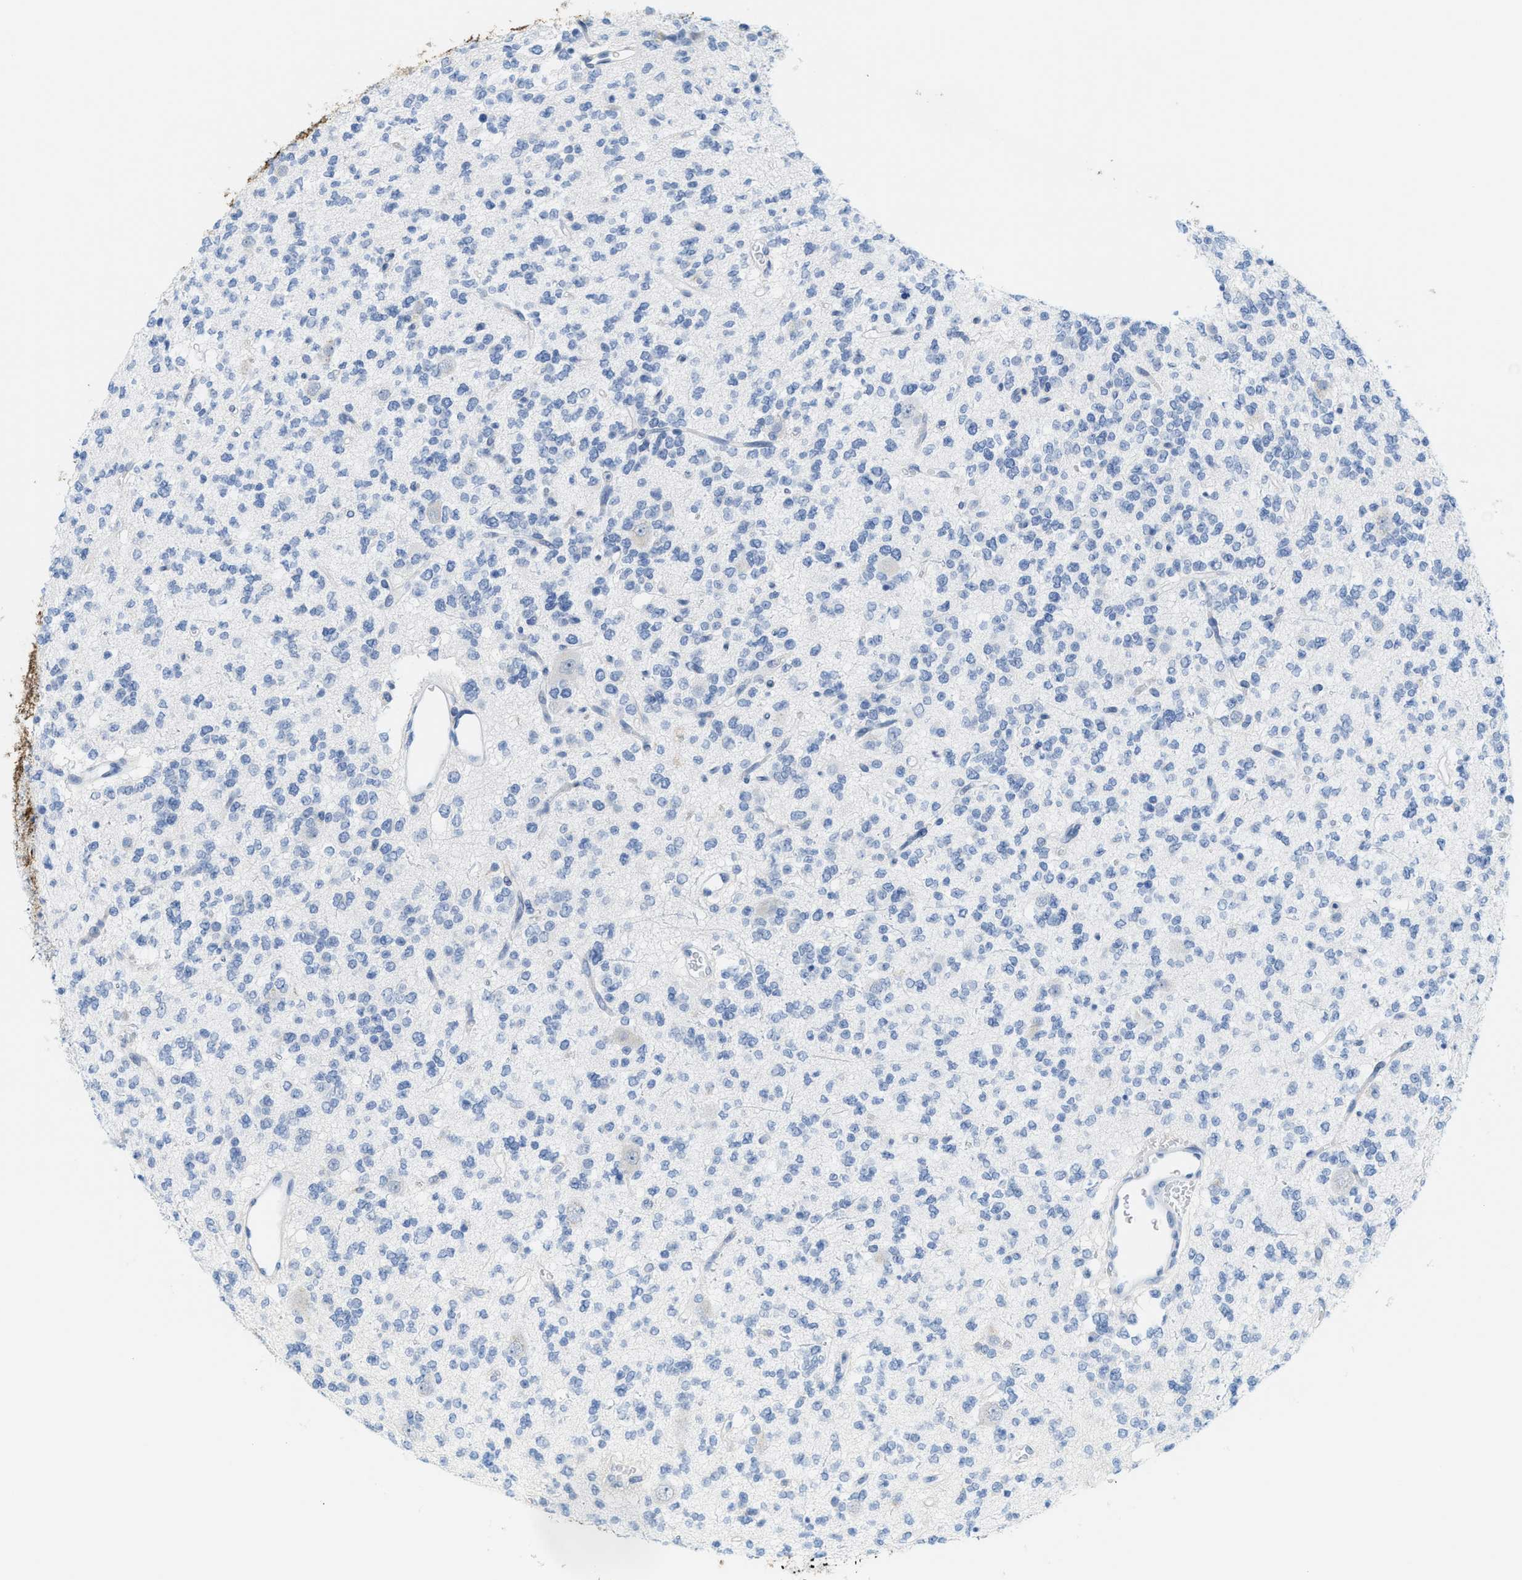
{"staining": {"intensity": "negative", "quantity": "none", "location": "none"}, "tissue": "glioma", "cell_type": "Tumor cells", "image_type": "cancer", "snomed": [{"axis": "morphology", "description": "Glioma, malignant, Low grade"}, {"axis": "topography", "description": "Brain"}], "caption": "The image exhibits no staining of tumor cells in malignant low-grade glioma. The staining is performed using DAB brown chromogen with nuclei counter-stained in using hematoxylin.", "gene": "KIFC3", "patient": {"sex": "male", "age": 38}}